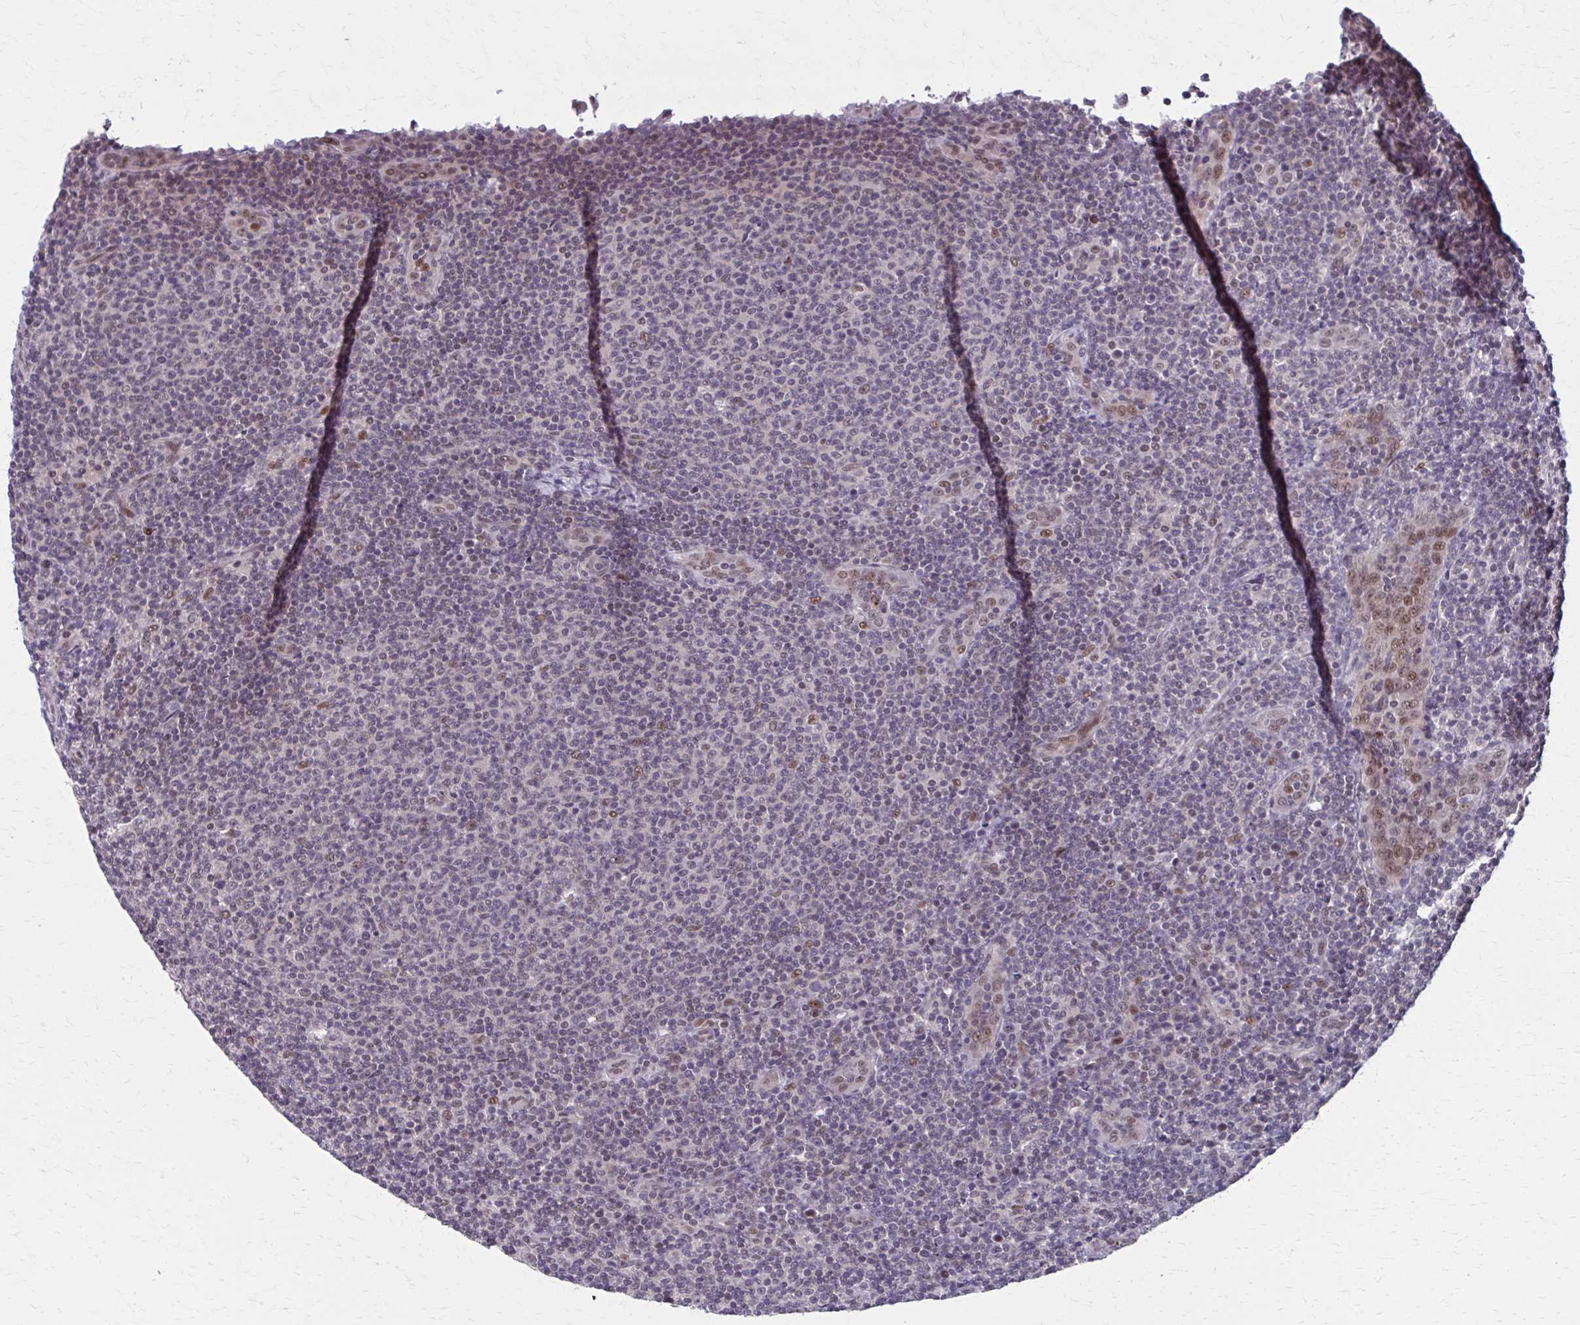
{"staining": {"intensity": "negative", "quantity": "none", "location": "none"}, "tissue": "lymphoma", "cell_type": "Tumor cells", "image_type": "cancer", "snomed": [{"axis": "morphology", "description": "Malignant lymphoma, non-Hodgkin's type, Low grade"}, {"axis": "topography", "description": "Lymph node"}], "caption": "IHC photomicrograph of neoplastic tissue: human lymphoma stained with DAB shows no significant protein staining in tumor cells.", "gene": "SETBP1", "patient": {"sex": "male", "age": 66}}